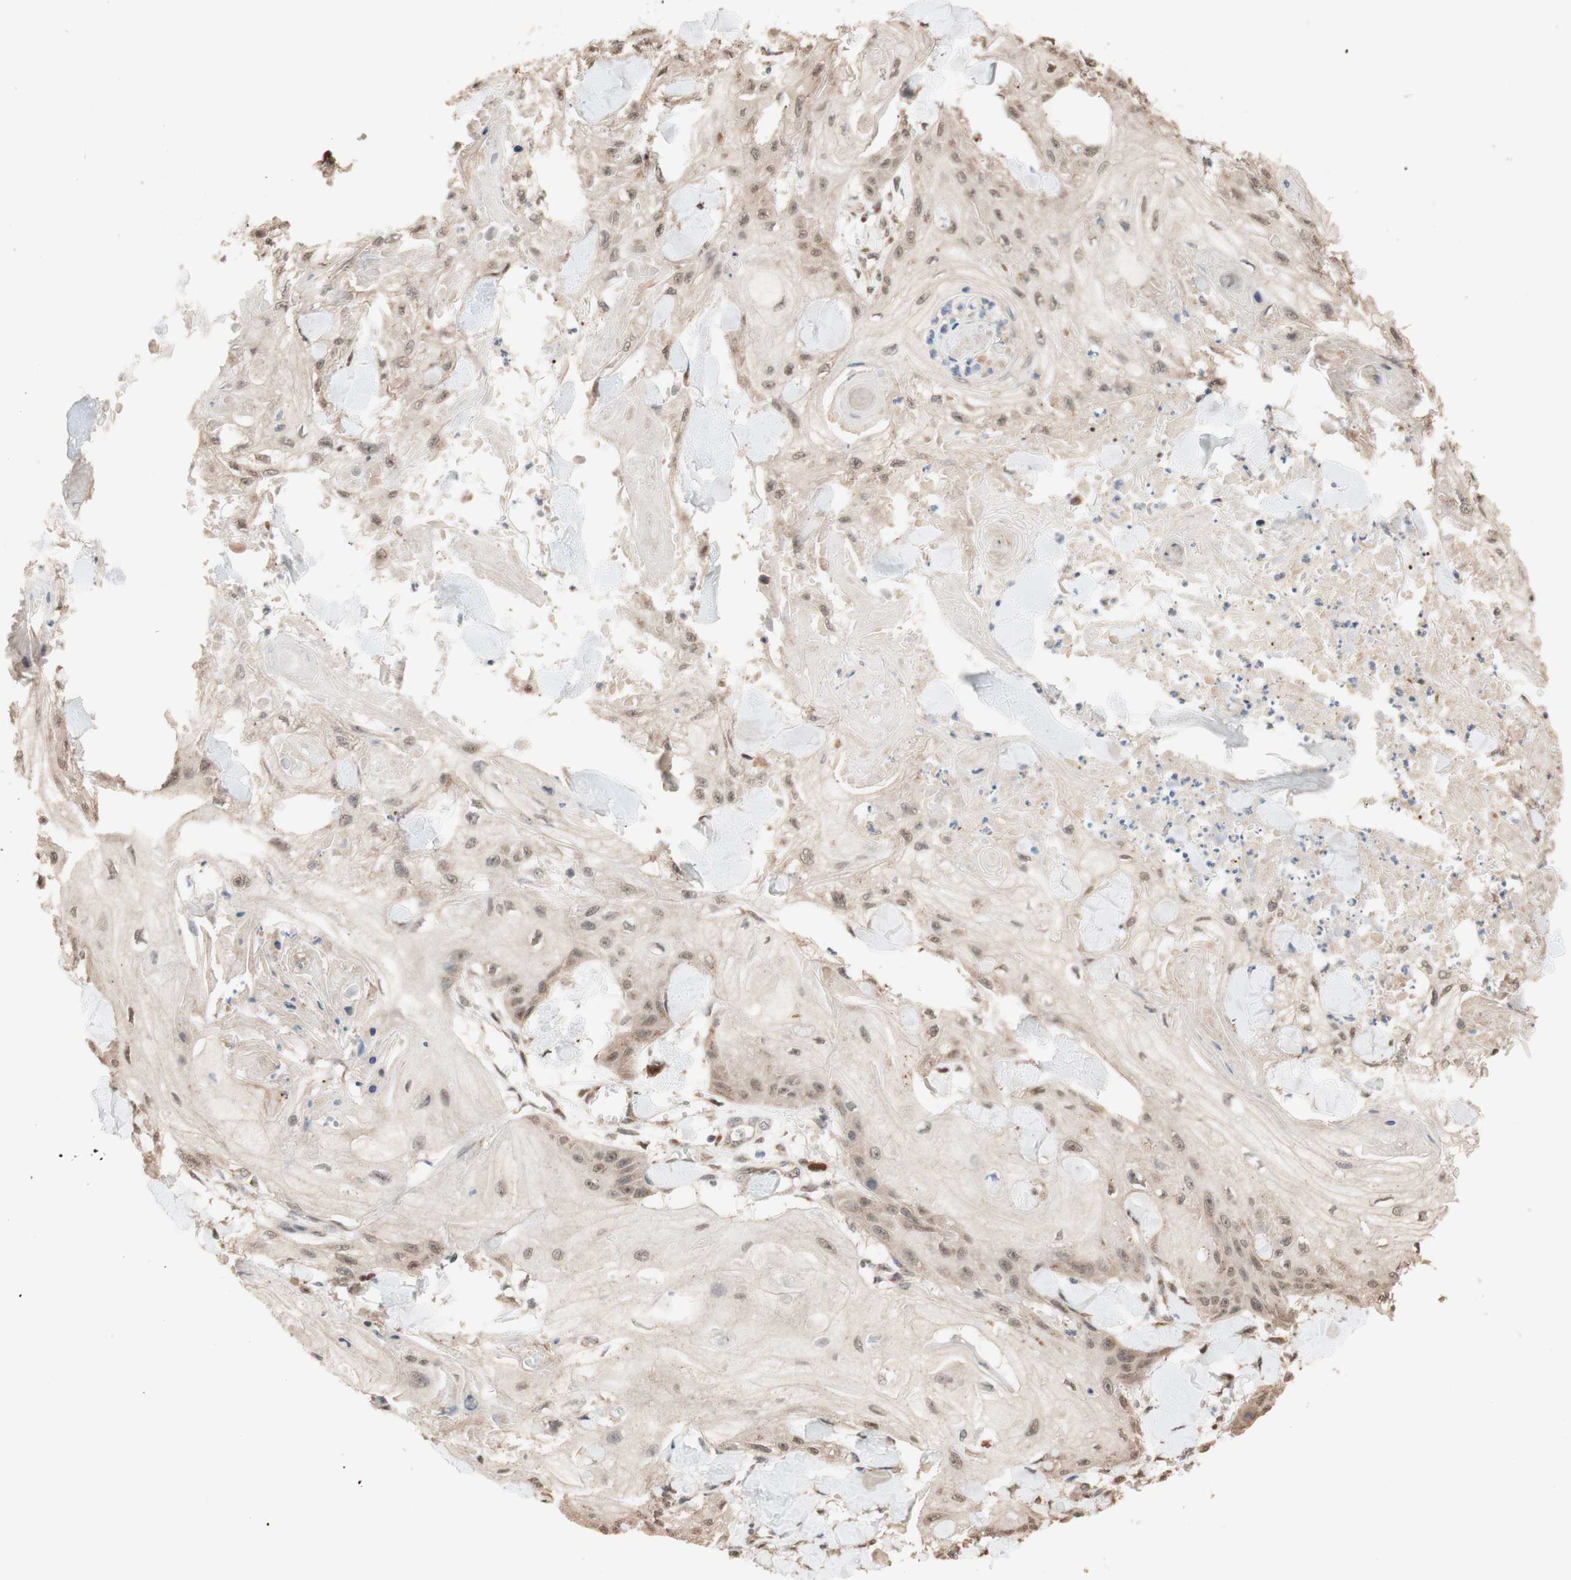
{"staining": {"intensity": "negative", "quantity": "none", "location": "none"}, "tissue": "skin cancer", "cell_type": "Tumor cells", "image_type": "cancer", "snomed": [{"axis": "morphology", "description": "Squamous cell carcinoma, NOS"}, {"axis": "topography", "description": "Skin"}], "caption": "The histopathology image reveals no staining of tumor cells in skin cancer.", "gene": "CCNC", "patient": {"sex": "male", "age": 74}}